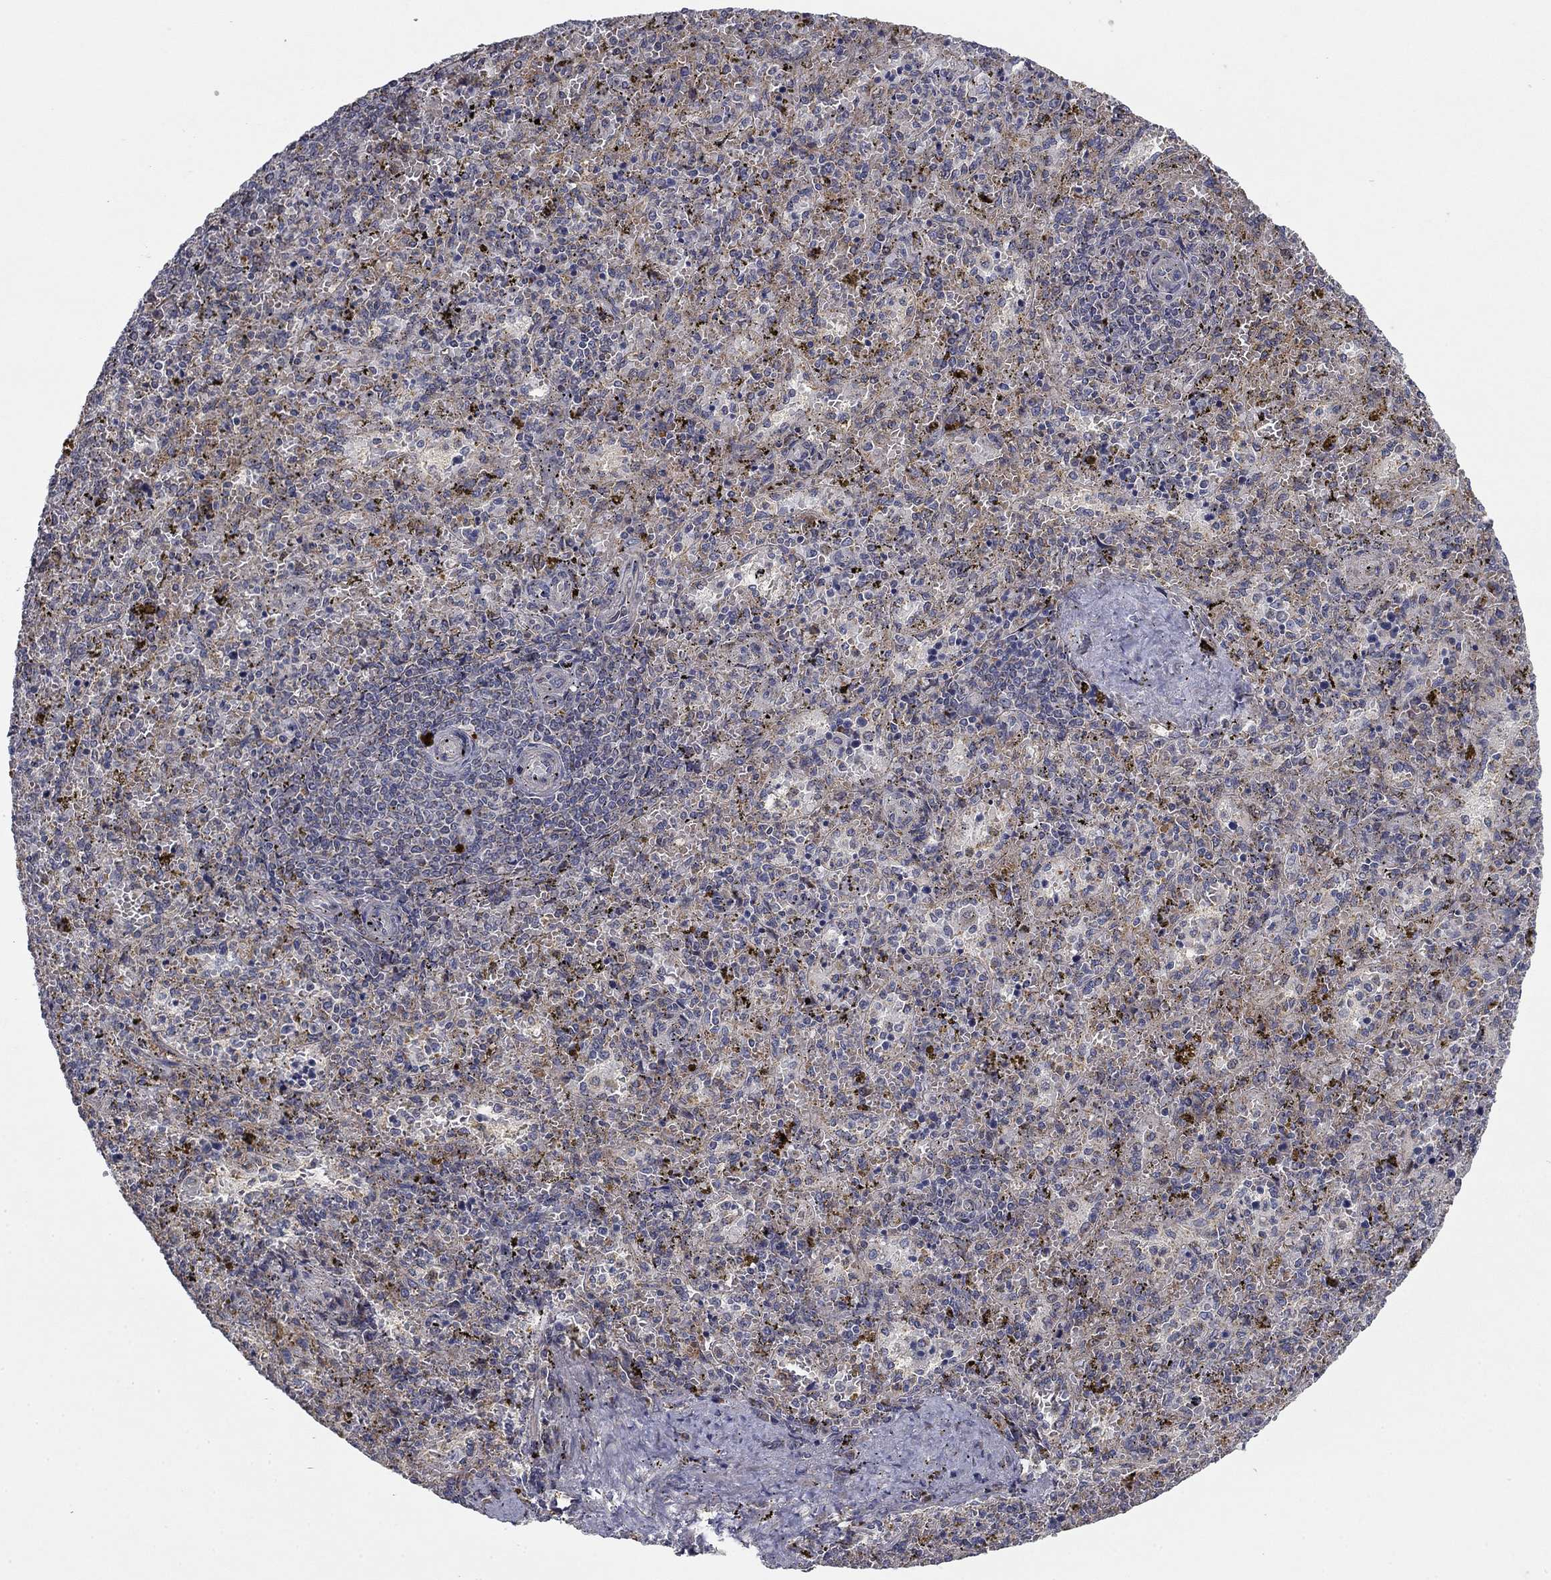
{"staining": {"intensity": "negative", "quantity": "none", "location": "none"}, "tissue": "spleen", "cell_type": "Cells in red pulp", "image_type": "normal", "snomed": [{"axis": "morphology", "description": "Normal tissue, NOS"}, {"axis": "topography", "description": "Spleen"}], "caption": "IHC histopathology image of unremarkable human spleen stained for a protein (brown), which shows no positivity in cells in red pulp. (Immunohistochemistry, brightfield microscopy, high magnification).", "gene": "MMAA", "patient": {"sex": "female", "age": 50}}